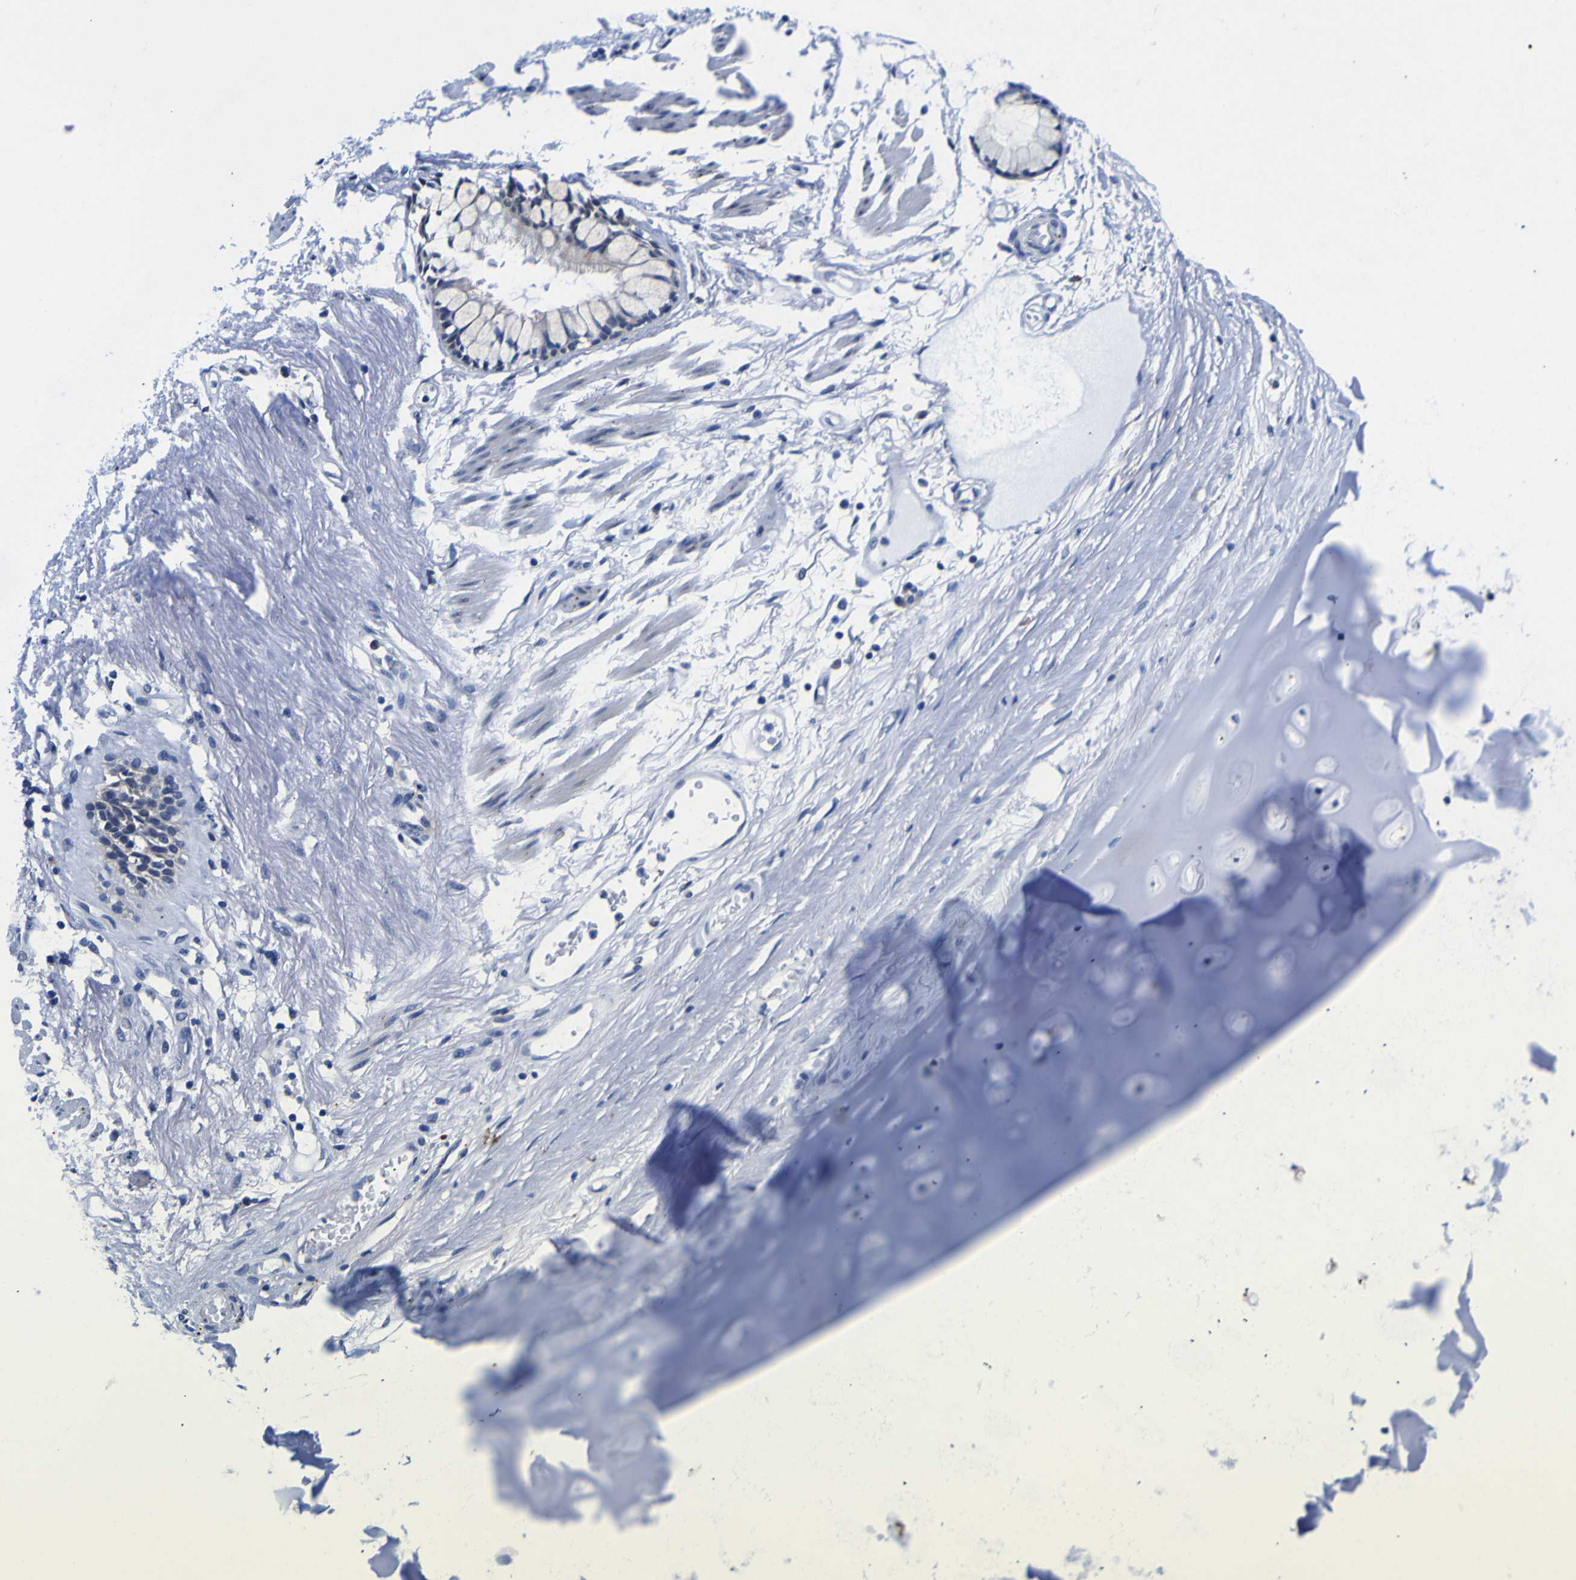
{"staining": {"intensity": "weak", "quantity": "25%-75%", "location": "cytoplasmic/membranous"}, "tissue": "adipose tissue", "cell_type": "Adipocytes", "image_type": "normal", "snomed": [{"axis": "morphology", "description": "Normal tissue, NOS"}, {"axis": "topography", "description": "Cartilage tissue"}, {"axis": "topography", "description": "Bronchus"}], "caption": "Immunohistochemistry (IHC) (DAB (3,3'-diaminobenzidine)) staining of benign human adipose tissue displays weak cytoplasmic/membranous protein staining in approximately 25%-75% of adipocytes. (DAB (3,3'-diaminobenzidine) IHC with brightfield microscopy, high magnification).", "gene": "IGFLR1", "patient": {"sex": "female", "age": 73}}